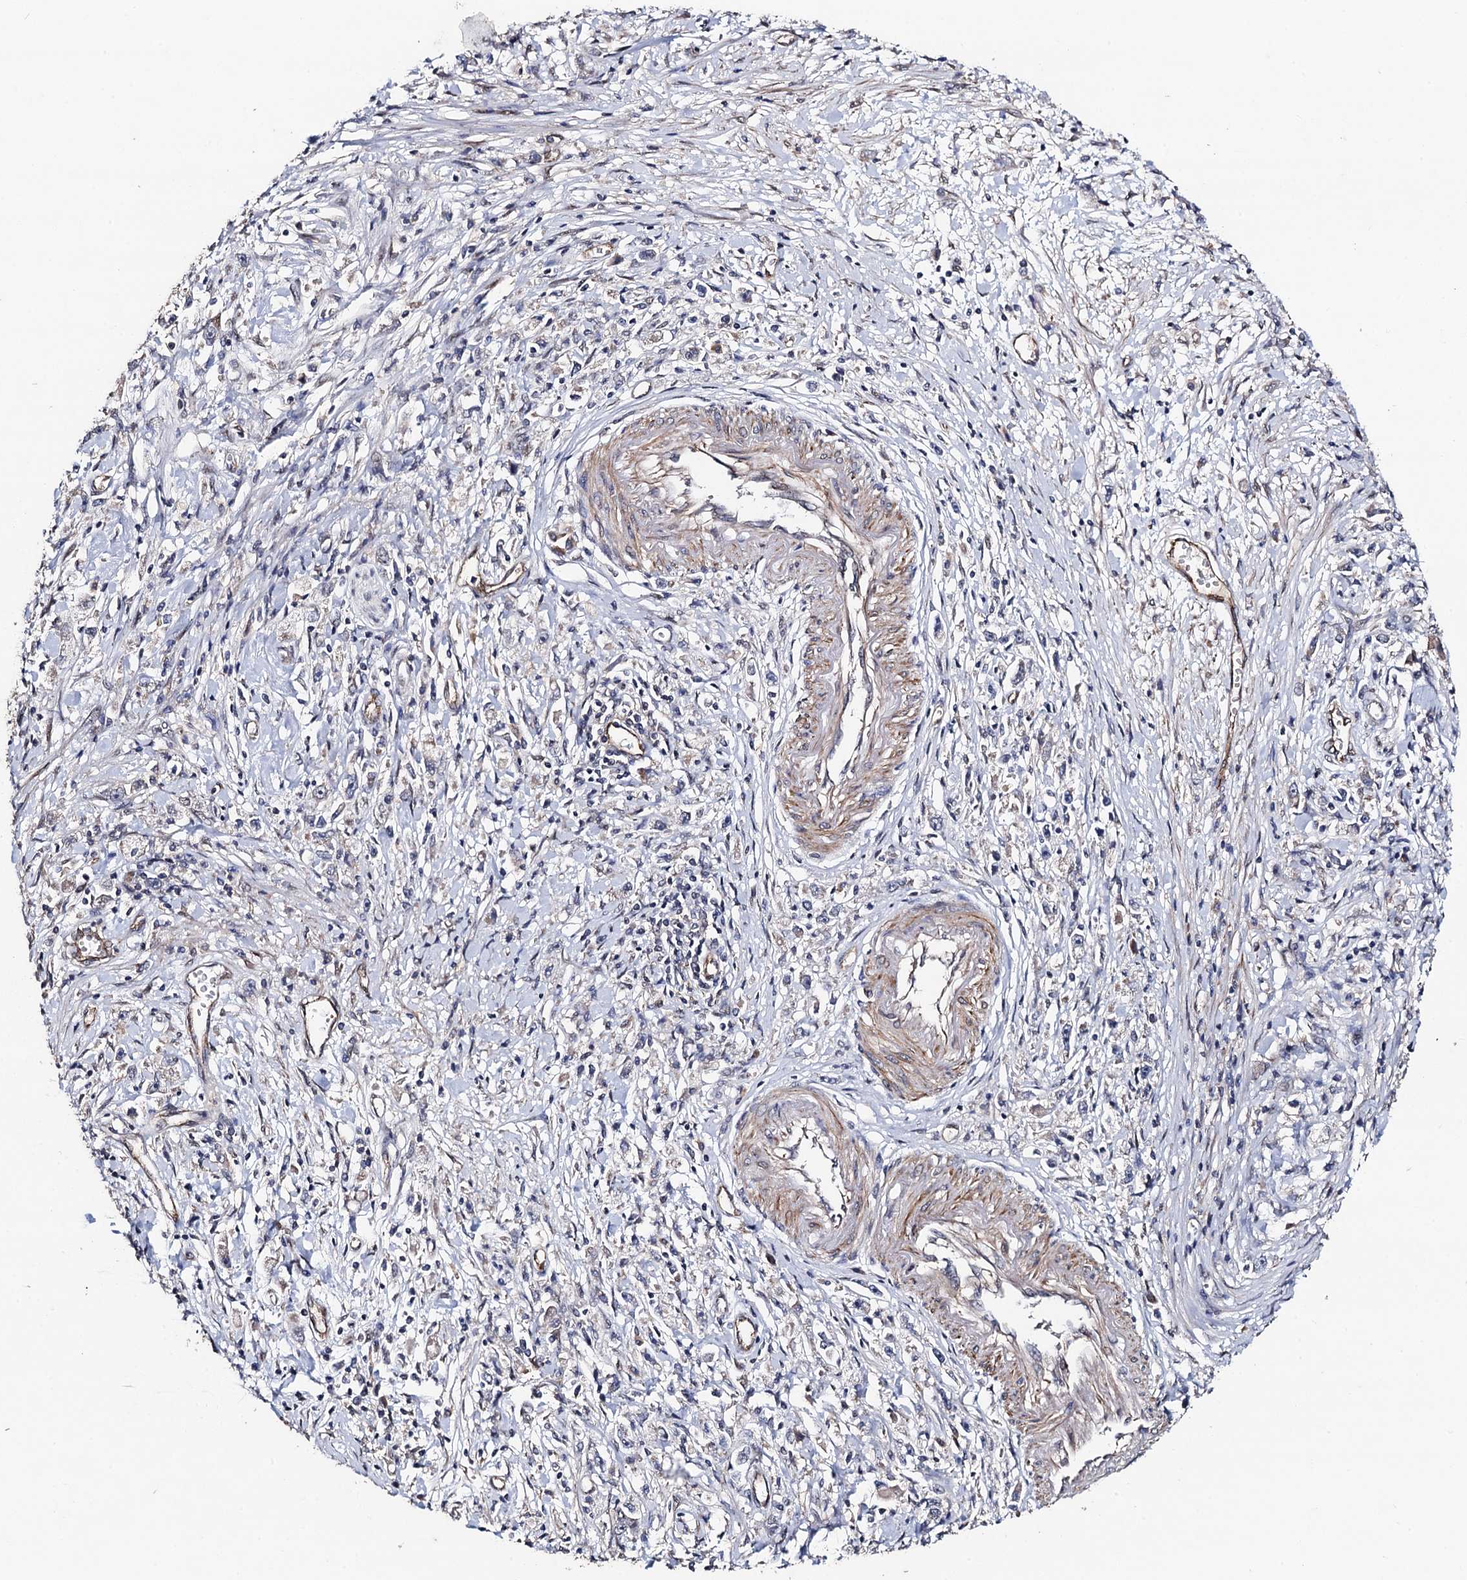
{"staining": {"intensity": "negative", "quantity": "none", "location": "none"}, "tissue": "stomach cancer", "cell_type": "Tumor cells", "image_type": "cancer", "snomed": [{"axis": "morphology", "description": "Adenocarcinoma, NOS"}, {"axis": "topography", "description": "Stomach"}], "caption": "High magnification brightfield microscopy of stomach cancer stained with DAB (brown) and counterstained with hematoxylin (blue): tumor cells show no significant staining.", "gene": "PPTC7", "patient": {"sex": "female", "age": 59}}